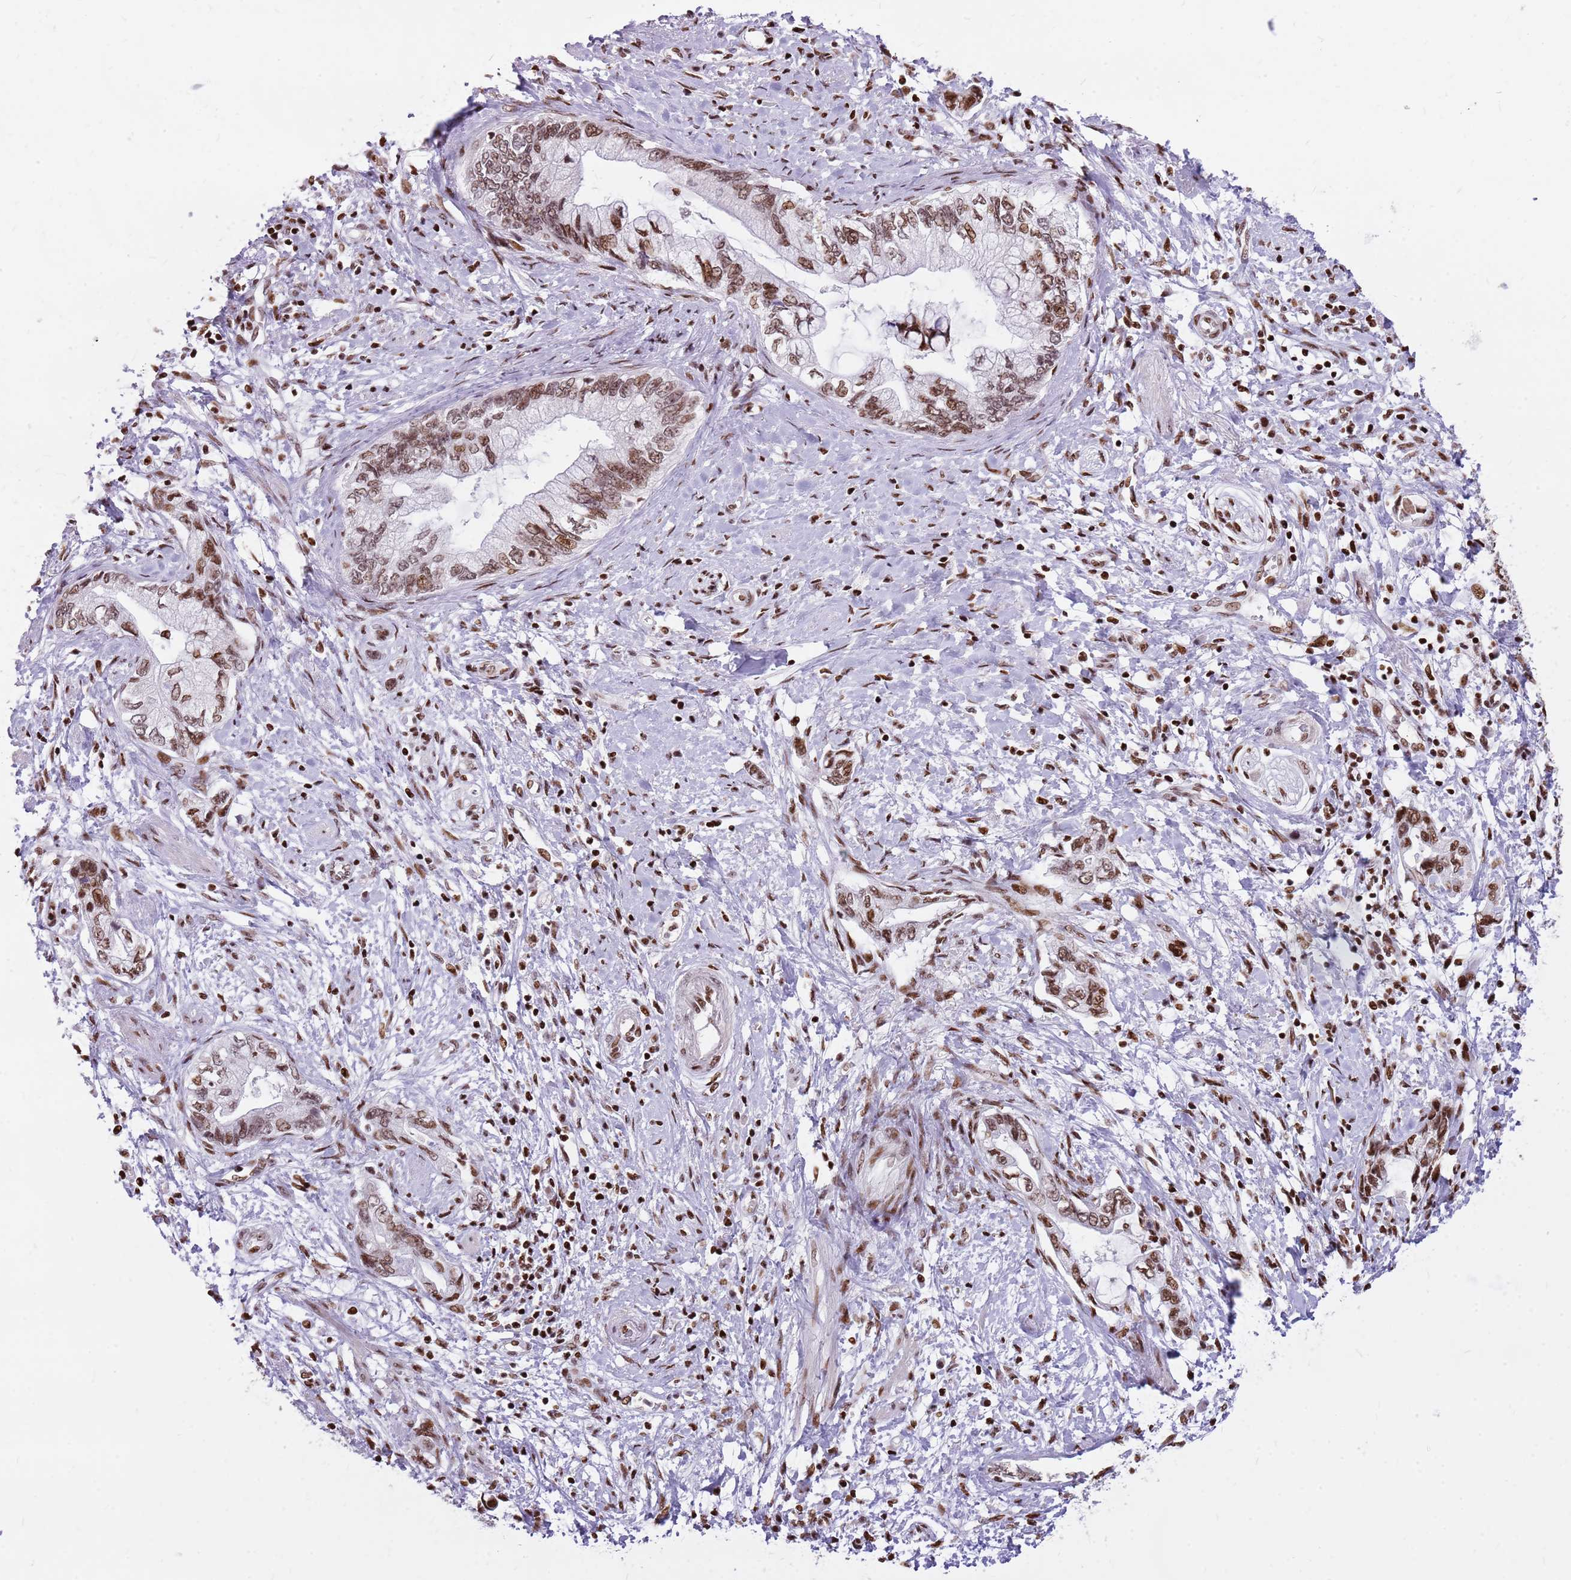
{"staining": {"intensity": "moderate", "quantity": ">75%", "location": "nuclear"}, "tissue": "pancreatic cancer", "cell_type": "Tumor cells", "image_type": "cancer", "snomed": [{"axis": "morphology", "description": "Adenocarcinoma, NOS"}, {"axis": "topography", "description": "Pancreas"}], "caption": "Immunohistochemical staining of human pancreatic adenocarcinoma exhibits medium levels of moderate nuclear protein positivity in about >75% of tumor cells.", "gene": "WASHC4", "patient": {"sex": "female", "age": 73}}